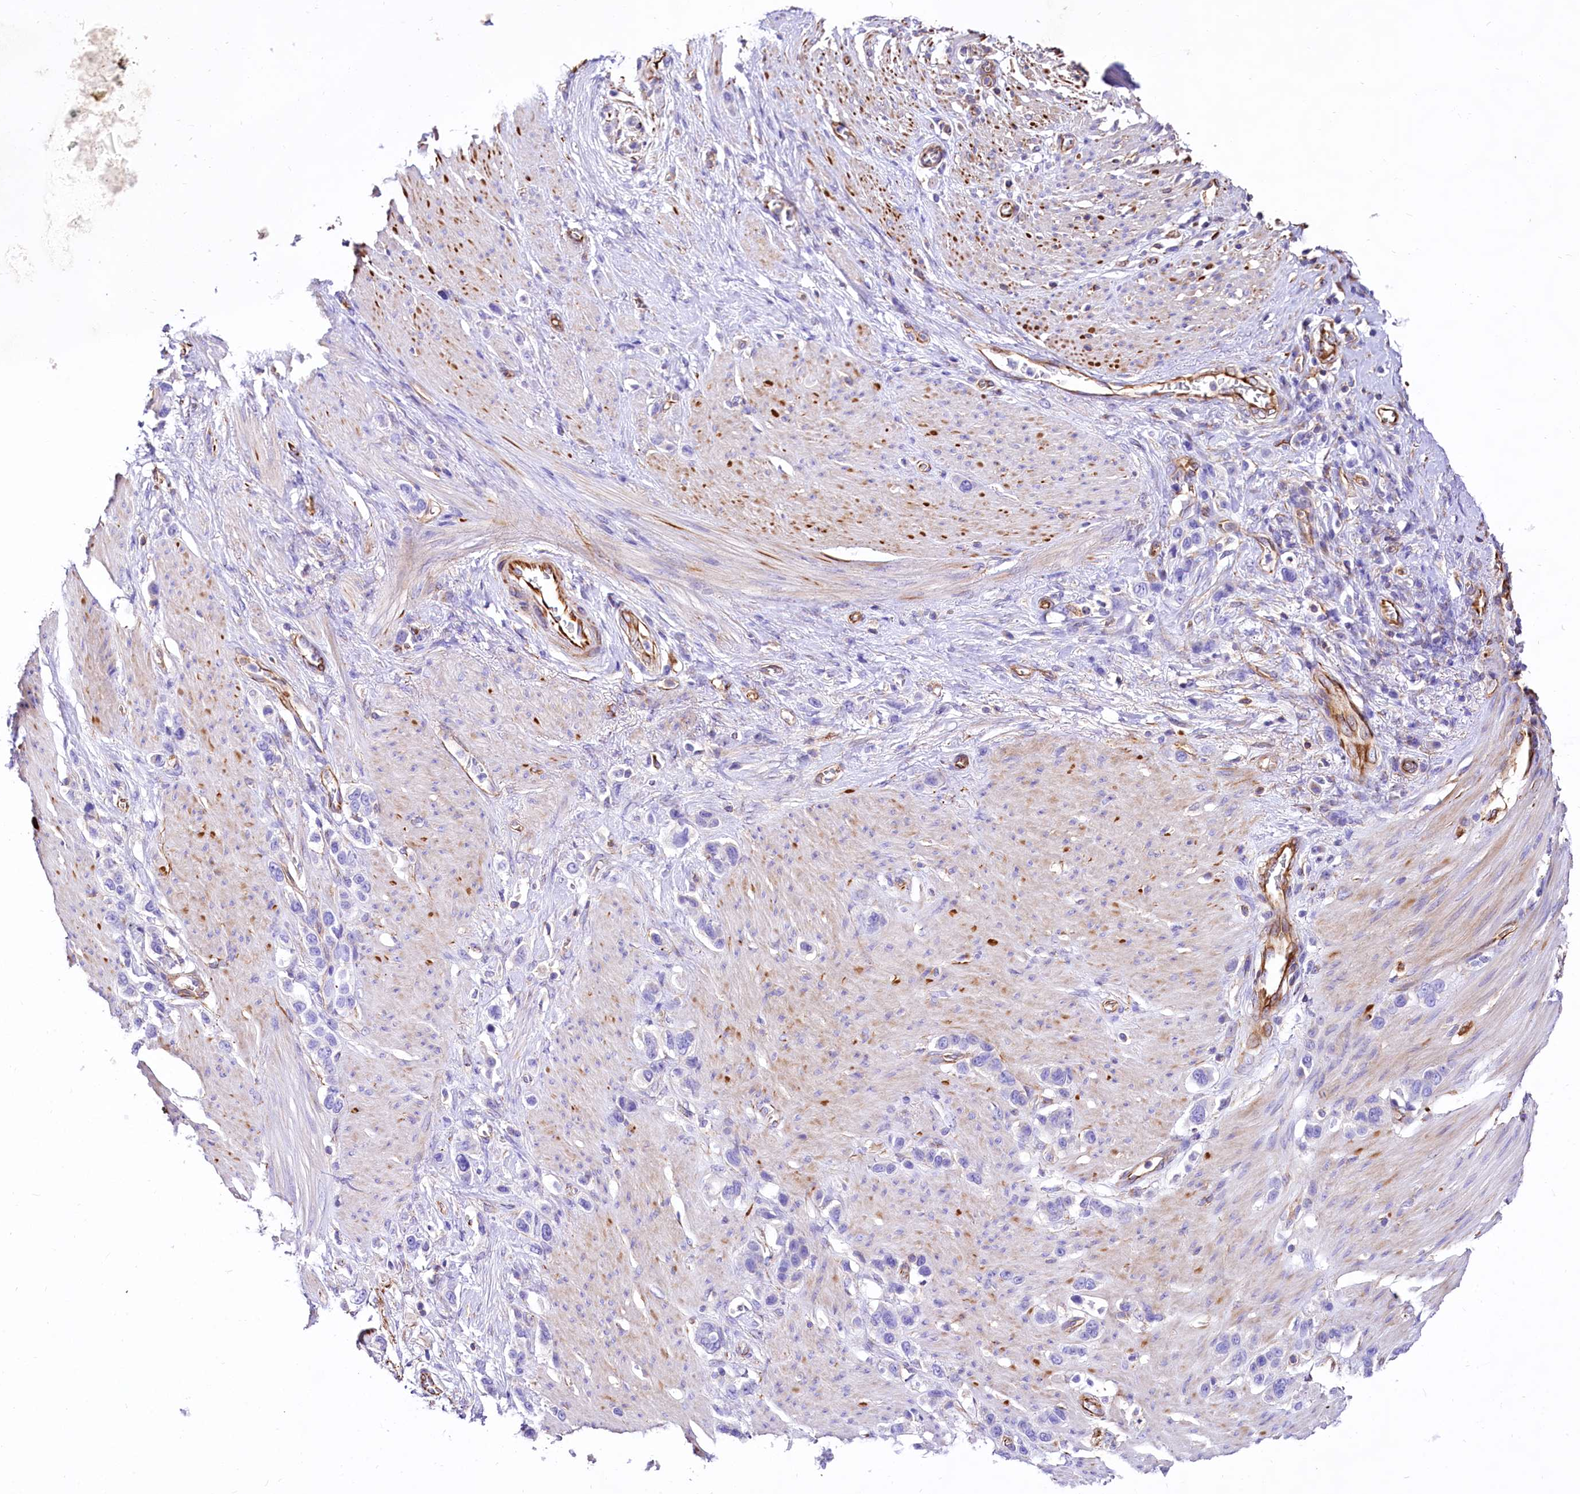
{"staining": {"intensity": "negative", "quantity": "none", "location": "none"}, "tissue": "stomach cancer", "cell_type": "Tumor cells", "image_type": "cancer", "snomed": [{"axis": "morphology", "description": "Adenocarcinoma, NOS"}, {"axis": "morphology", "description": "Adenocarcinoma, High grade"}, {"axis": "topography", "description": "Stomach, upper"}, {"axis": "topography", "description": "Stomach, lower"}], "caption": "Micrograph shows no protein staining in tumor cells of stomach cancer tissue.", "gene": "CD99", "patient": {"sex": "female", "age": 65}}